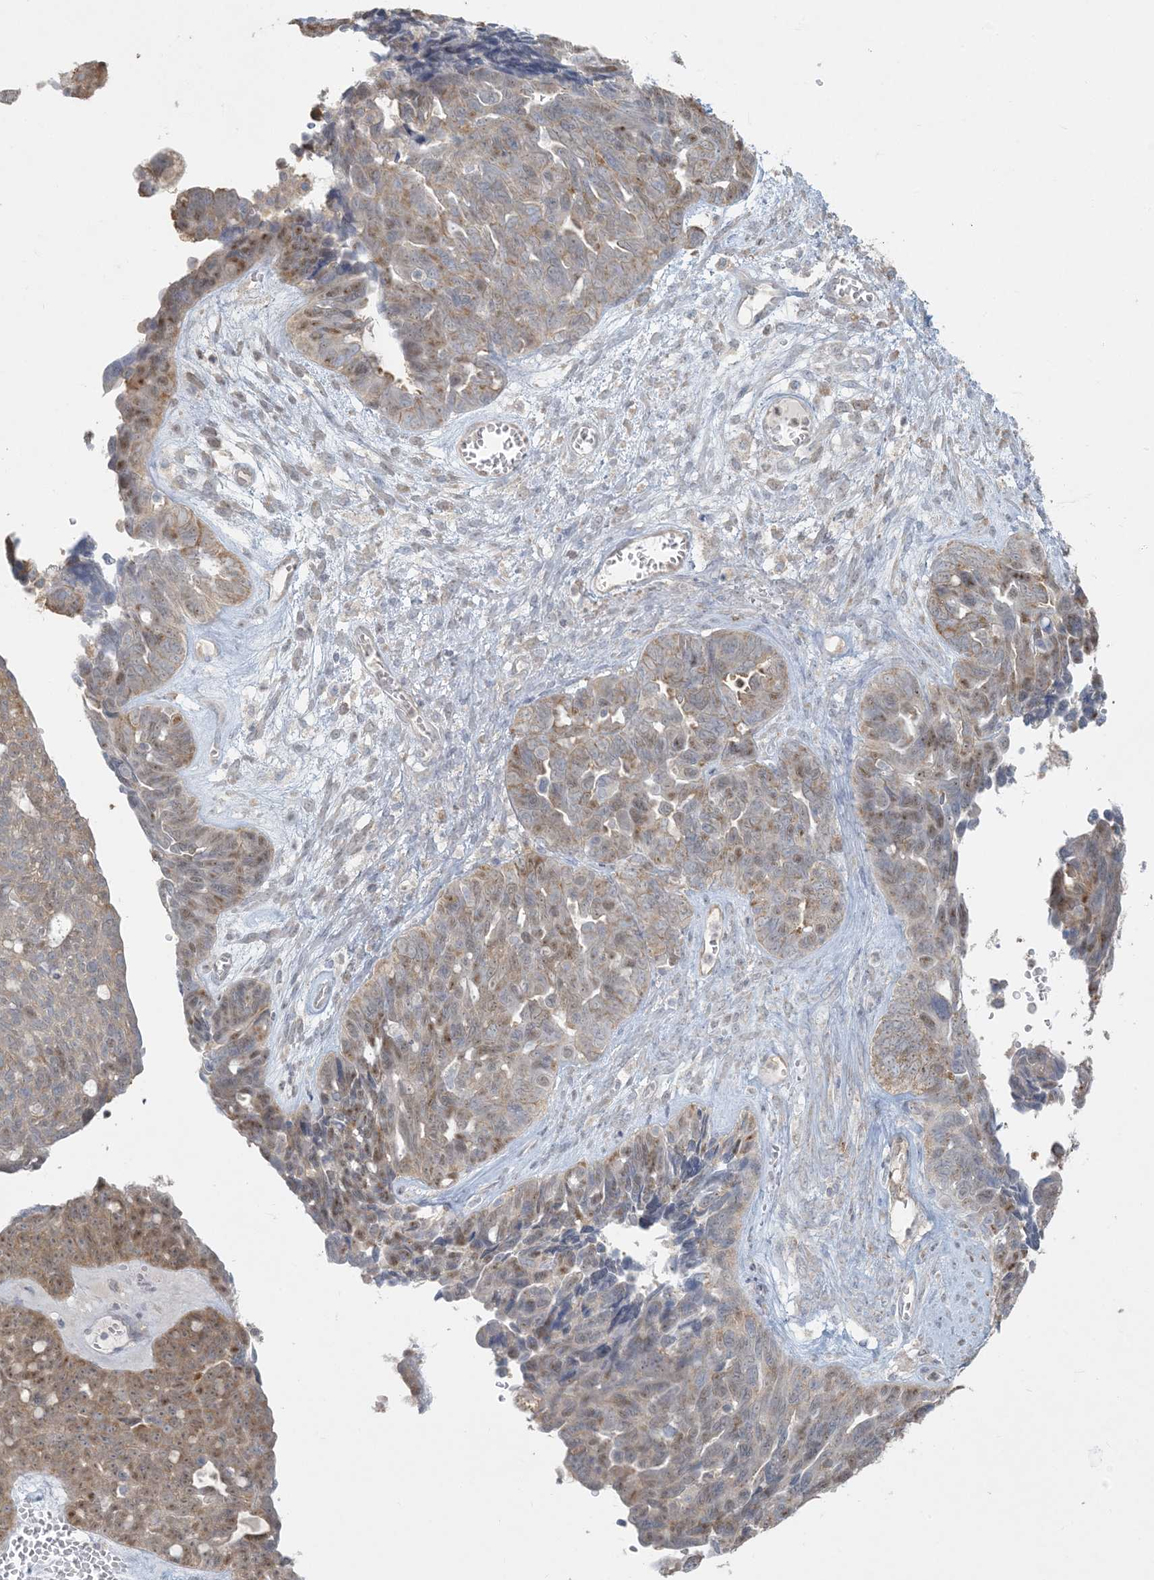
{"staining": {"intensity": "moderate", "quantity": ">75%", "location": "cytoplasmic/membranous"}, "tissue": "ovarian cancer", "cell_type": "Tumor cells", "image_type": "cancer", "snomed": [{"axis": "morphology", "description": "Cystadenocarcinoma, serous, NOS"}, {"axis": "topography", "description": "Ovary"}], "caption": "High-magnification brightfield microscopy of serous cystadenocarcinoma (ovarian) stained with DAB (3,3'-diaminobenzidine) (brown) and counterstained with hematoxylin (blue). tumor cells exhibit moderate cytoplasmic/membranous staining is identified in approximately>75% of cells. (DAB = brown stain, brightfield microscopy at high magnification).", "gene": "HACL1", "patient": {"sex": "female", "age": 79}}